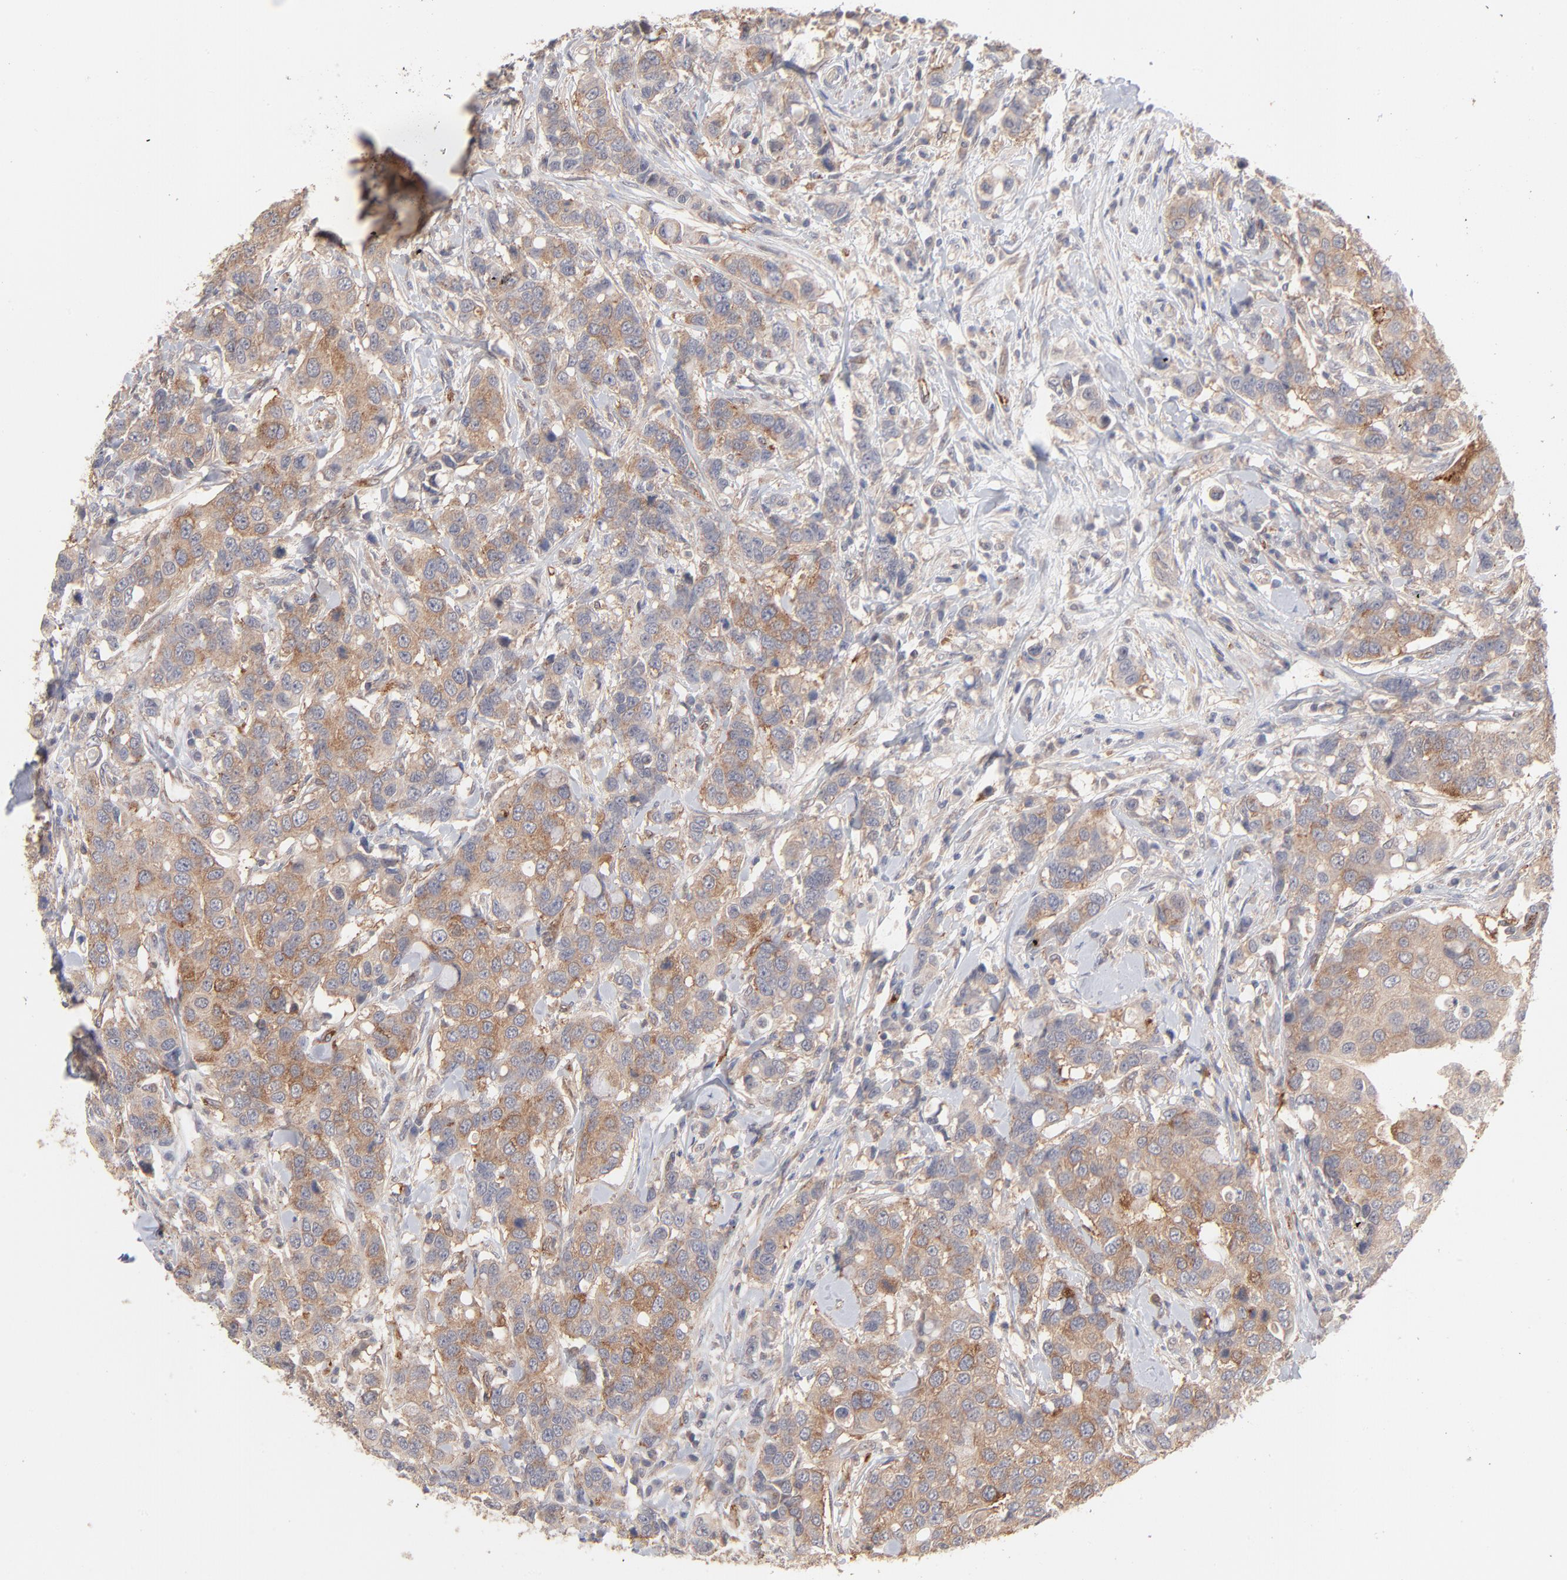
{"staining": {"intensity": "moderate", "quantity": ">75%", "location": "cytoplasmic/membranous"}, "tissue": "breast cancer", "cell_type": "Tumor cells", "image_type": "cancer", "snomed": [{"axis": "morphology", "description": "Duct carcinoma"}, {"axis": "topography", "description": "Breast"}], "caption": "IHC of breast cancer (invasive ductal carcinoma) demonstrates medium levels of moderate cytoplasmic/membranous positivity in approximately >75% of tumor cells.", "gene": "IVNS1ABP", "patient": {"sex": "female", "age": 27}}